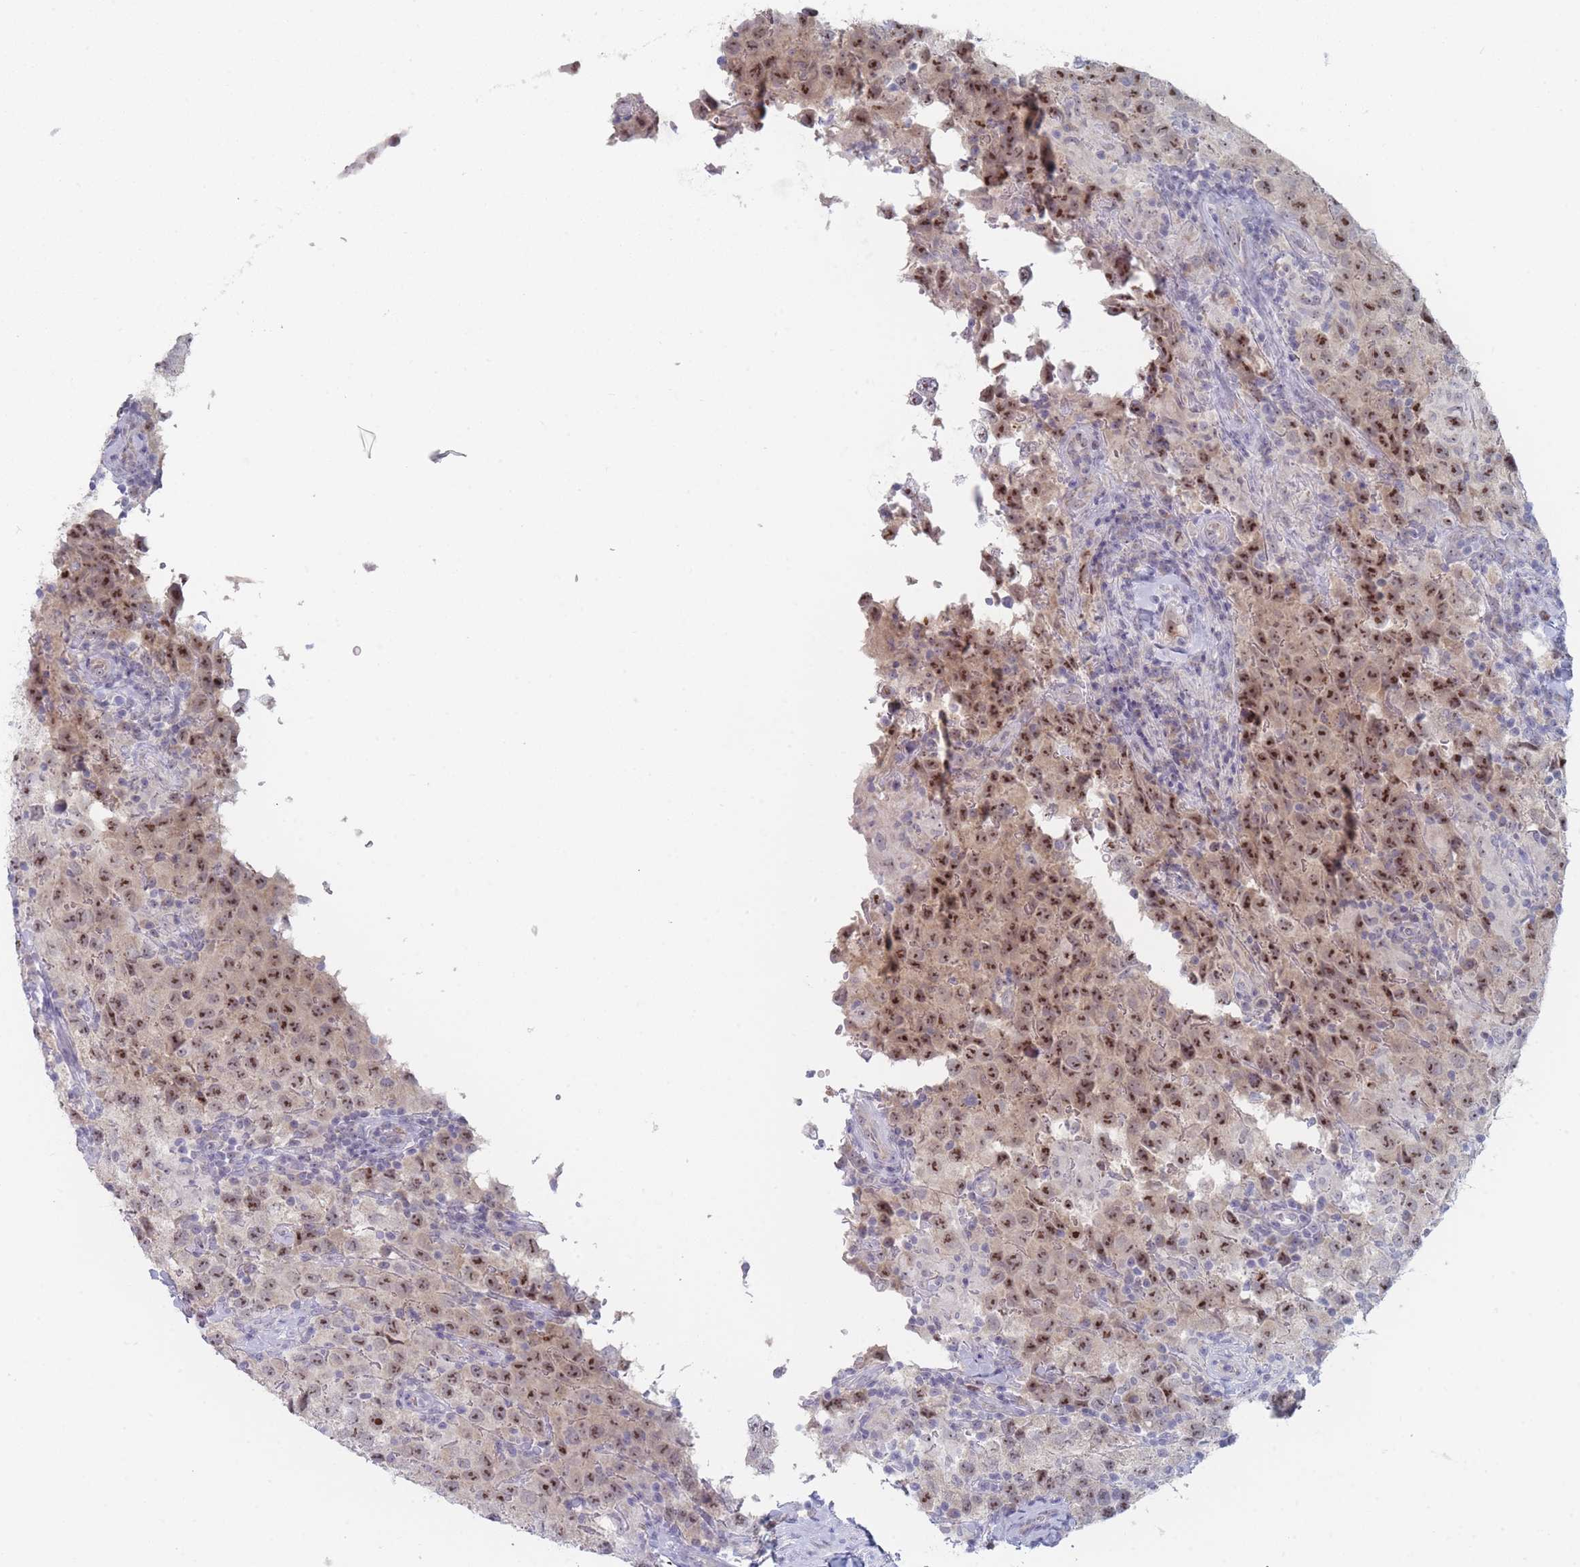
{"staining": {"intensity": "strong", "quantity": ">75%", "location": "nuclear"}, "tissue": "testis cancer", "cell_type": "Tumor cells", "image_type": "cancer", "snomed": [{"axis": "morphology", "description": "Seminoma, NOS"}, {"axis": "morphology", "description": "Carcinoma, Embryonal, NOS"}, {"axis": "topography", "description": "Testis"}], "caption": "This micrograph displays IHC staining of testis seminoma, with high strong nuclear positivity in about >75% of tumor cells.", "gene": "RNF8", "patient": {"sex": "male", "age": 41}}